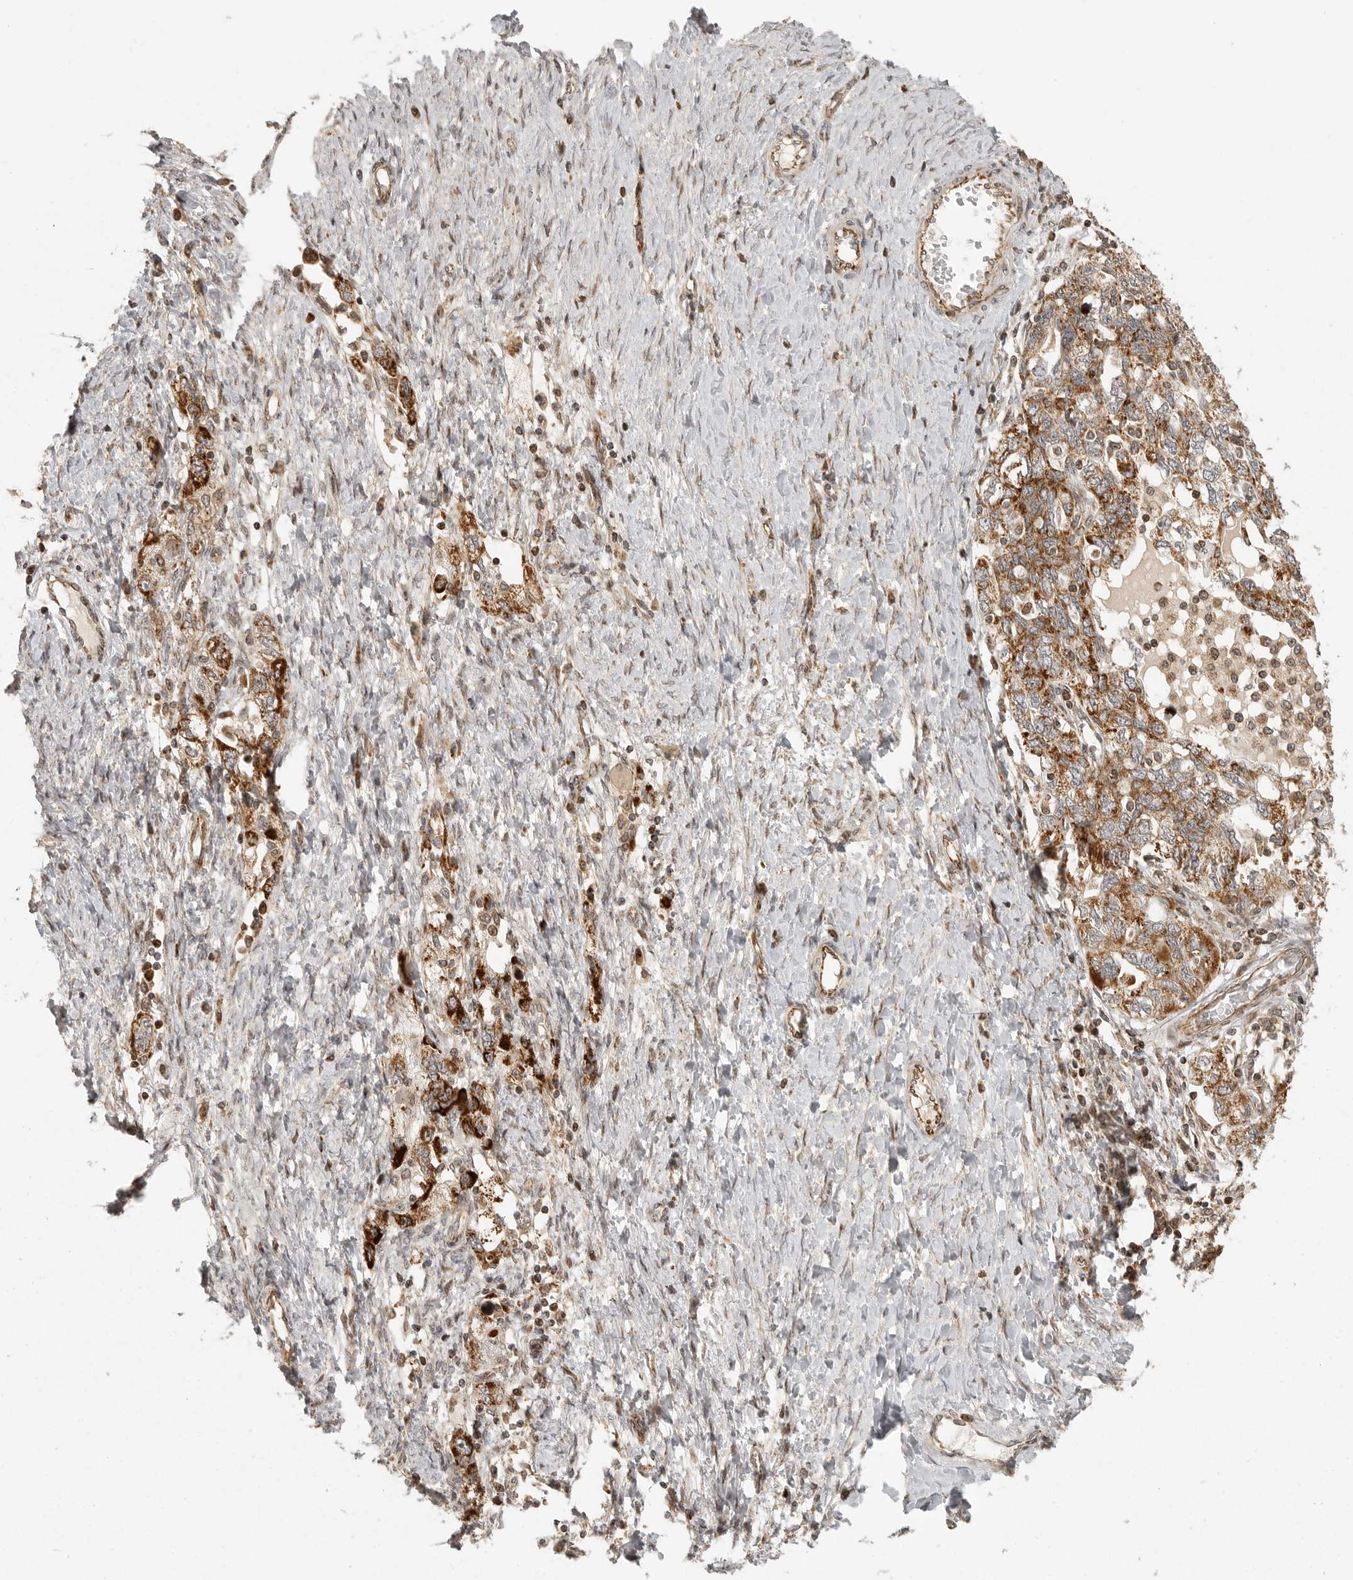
{"staining": {"intensity": "moderate", "quantity": ">75%", "location": "cytoplasmic/membranous"}, "tissue": "ovarian cancer", "cell_type": "Tumor cells", "image_type": "cancer", "snomed": [{"axis": "morphology", "description": "Carcinoma, NOS"}, {"axis": "morphology", "description": "Cystadenocarcinoma, serous, NOS"}, {"axis": "topography", "description": "Ovary"}], "caption": "Immunohistochemical staining of ovarian cancer (carcinoma) displays moderate cytoplasmic/membranous protein expression in about >75% of tumor cells. Nuclei are stained in blue.", "gene": "NARS2", "patient": {"sex": "female", "age": 69}}